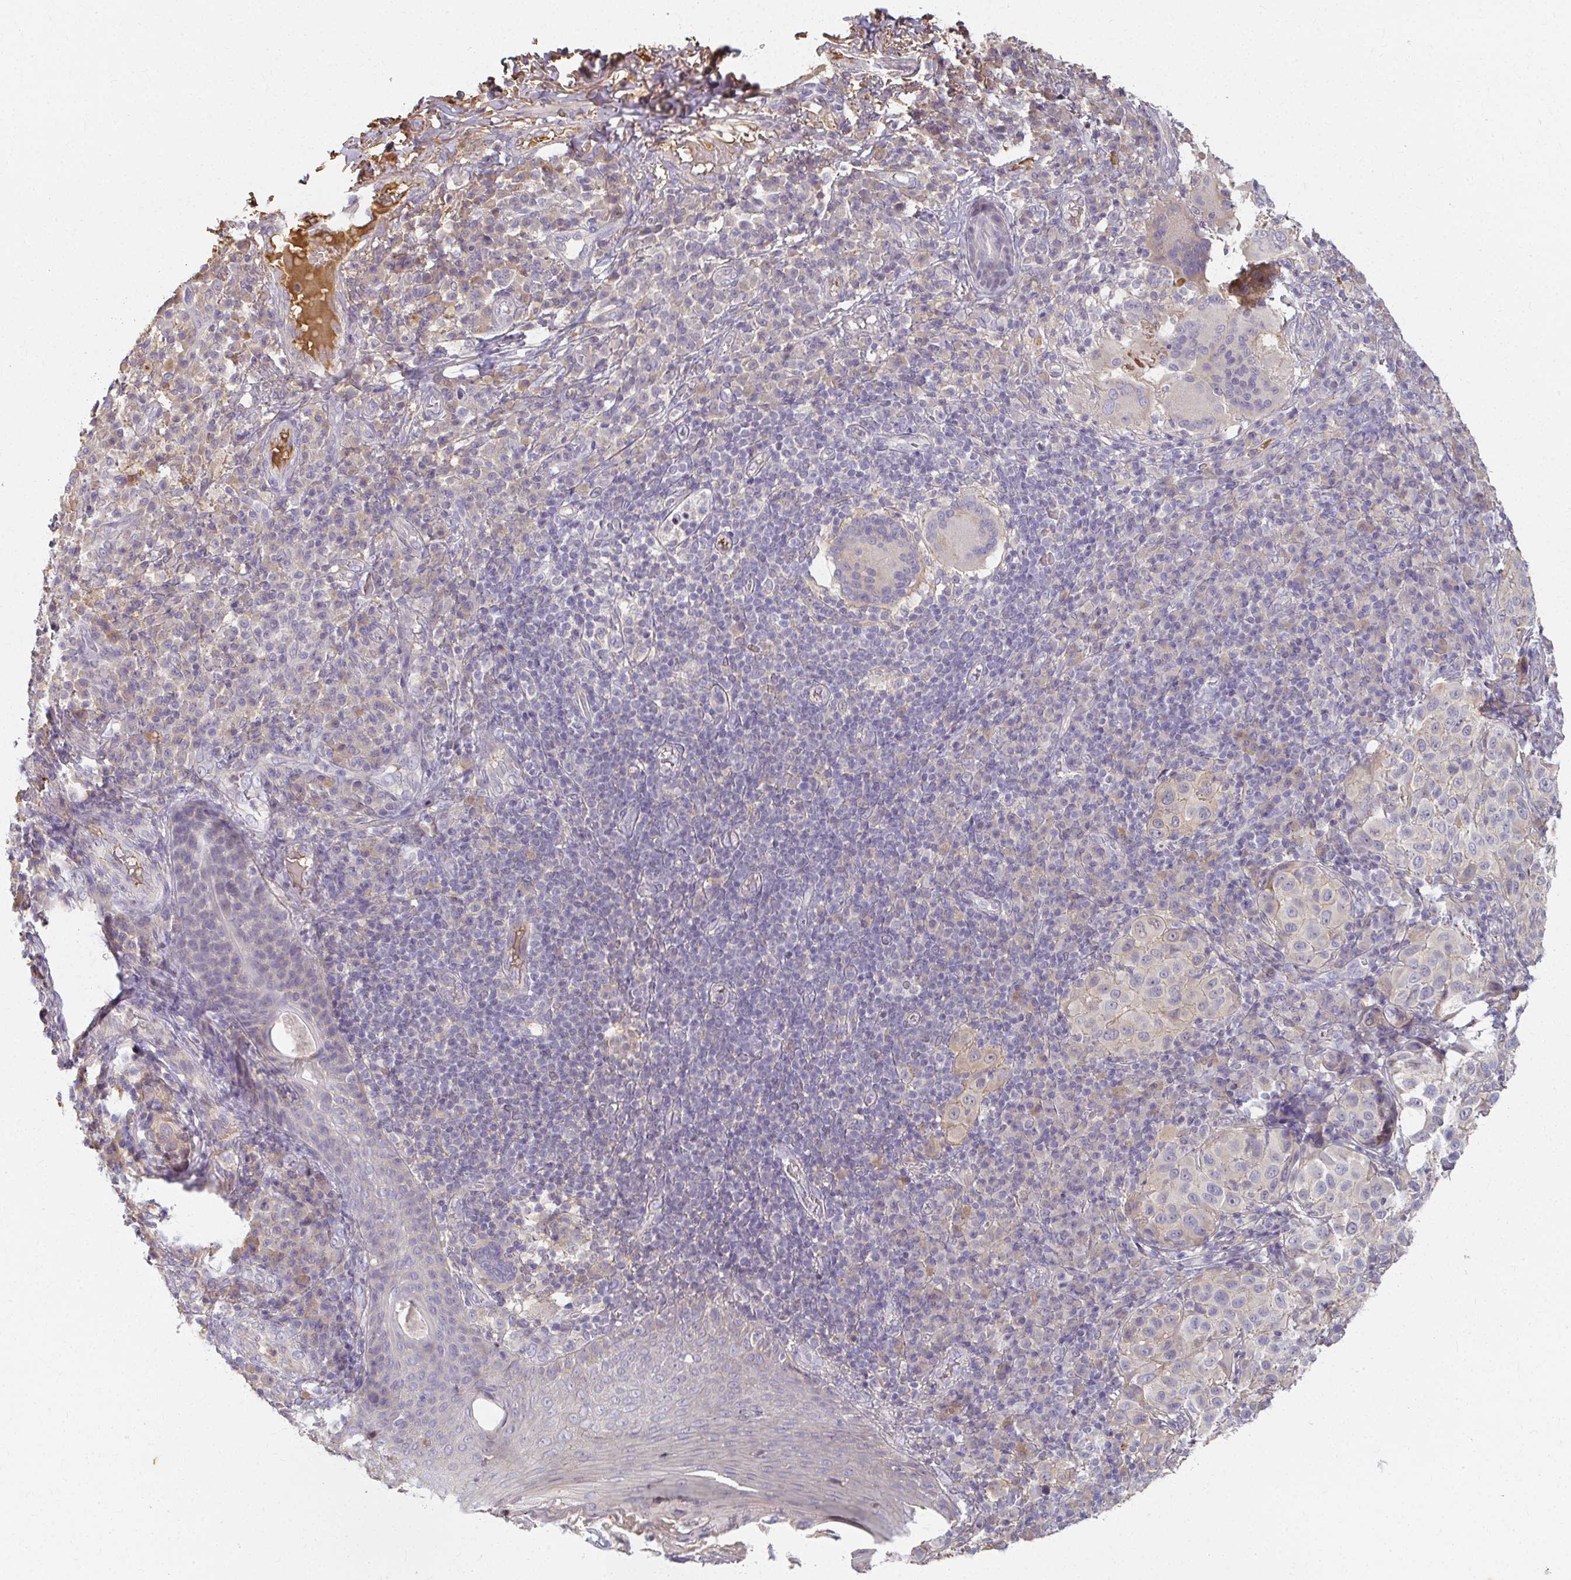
{"staining": {"intensity": "negative", "quantity": "none", "location": "none"}, "tissue": "melanoma", "cell_type": "Tumor cells", "image_type": "cancer", "snomed": [{"axis": "morphology", "description": "Malignant melanoma, NOS"}, {"axis": "topography", "description": "Skin"}], "caption": "Immunohistochemistry image of neoplastic tissue: malignant melanoma stained with DAB (3,3'-diaminobenzidine) displays no significant protein expression in tumor cells.", "gene": "LOXL4", "patient": {"sex": "male", "age": 38}}